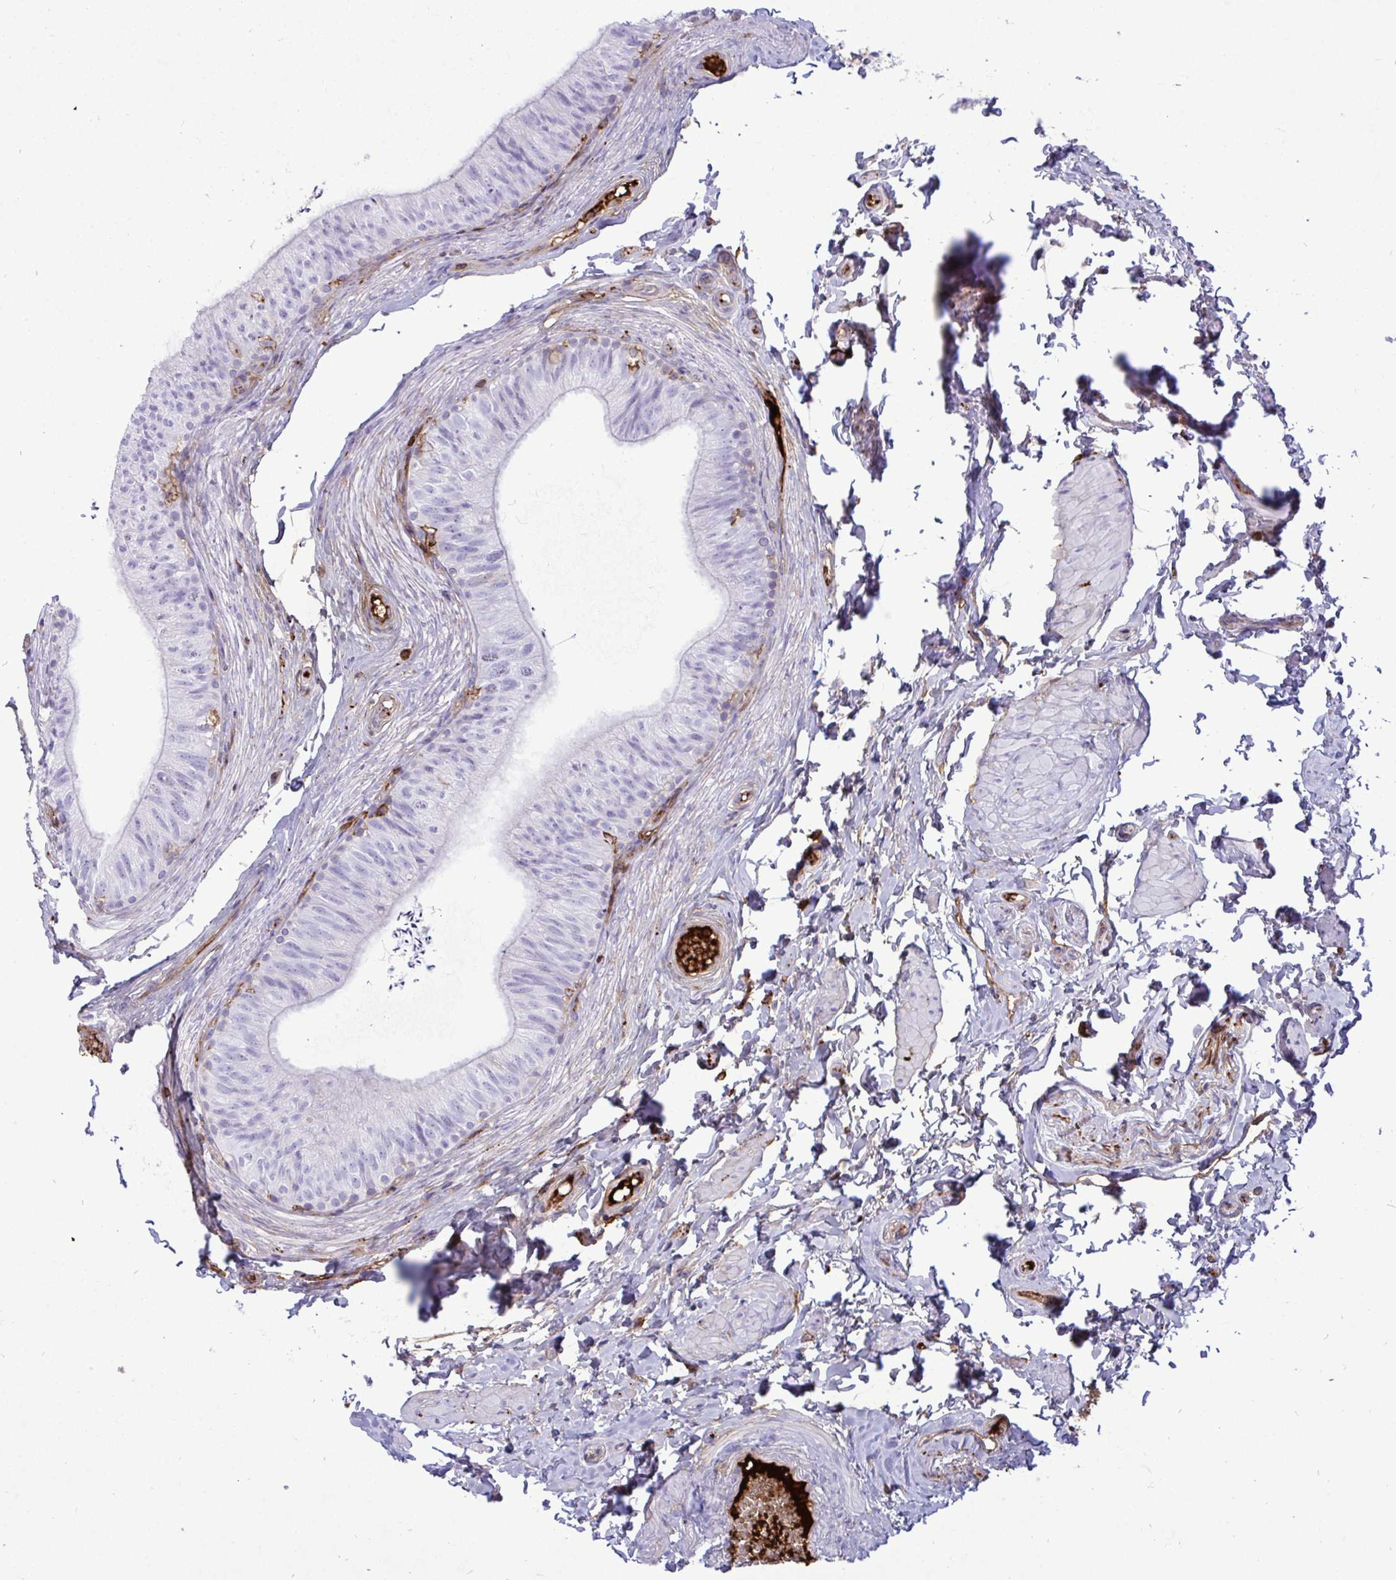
{"staining": {"intensity": "negative", "quantity": "none", "location": "none"}, "tissue": "epididymis", "cell_type": "Glandular cells", "image_type": "normal", "snomed": [{"axis": "morphology", "description": "Normal tissue, NOS"}, {"axis": "topography", "description": "Epididymis, spermatic cord, NOS"}, {"axis": "topography", "description": "Epididymis"}, {"axis": "topography", "description": "Peripheral nerve tissue"}], "caption": "This is an immunohistochemistry photomicrograph of benign human epididymis. There is no positivity in glandular cells.", "gene": "F2", "patient": {"sex": "male", "age": 29}}